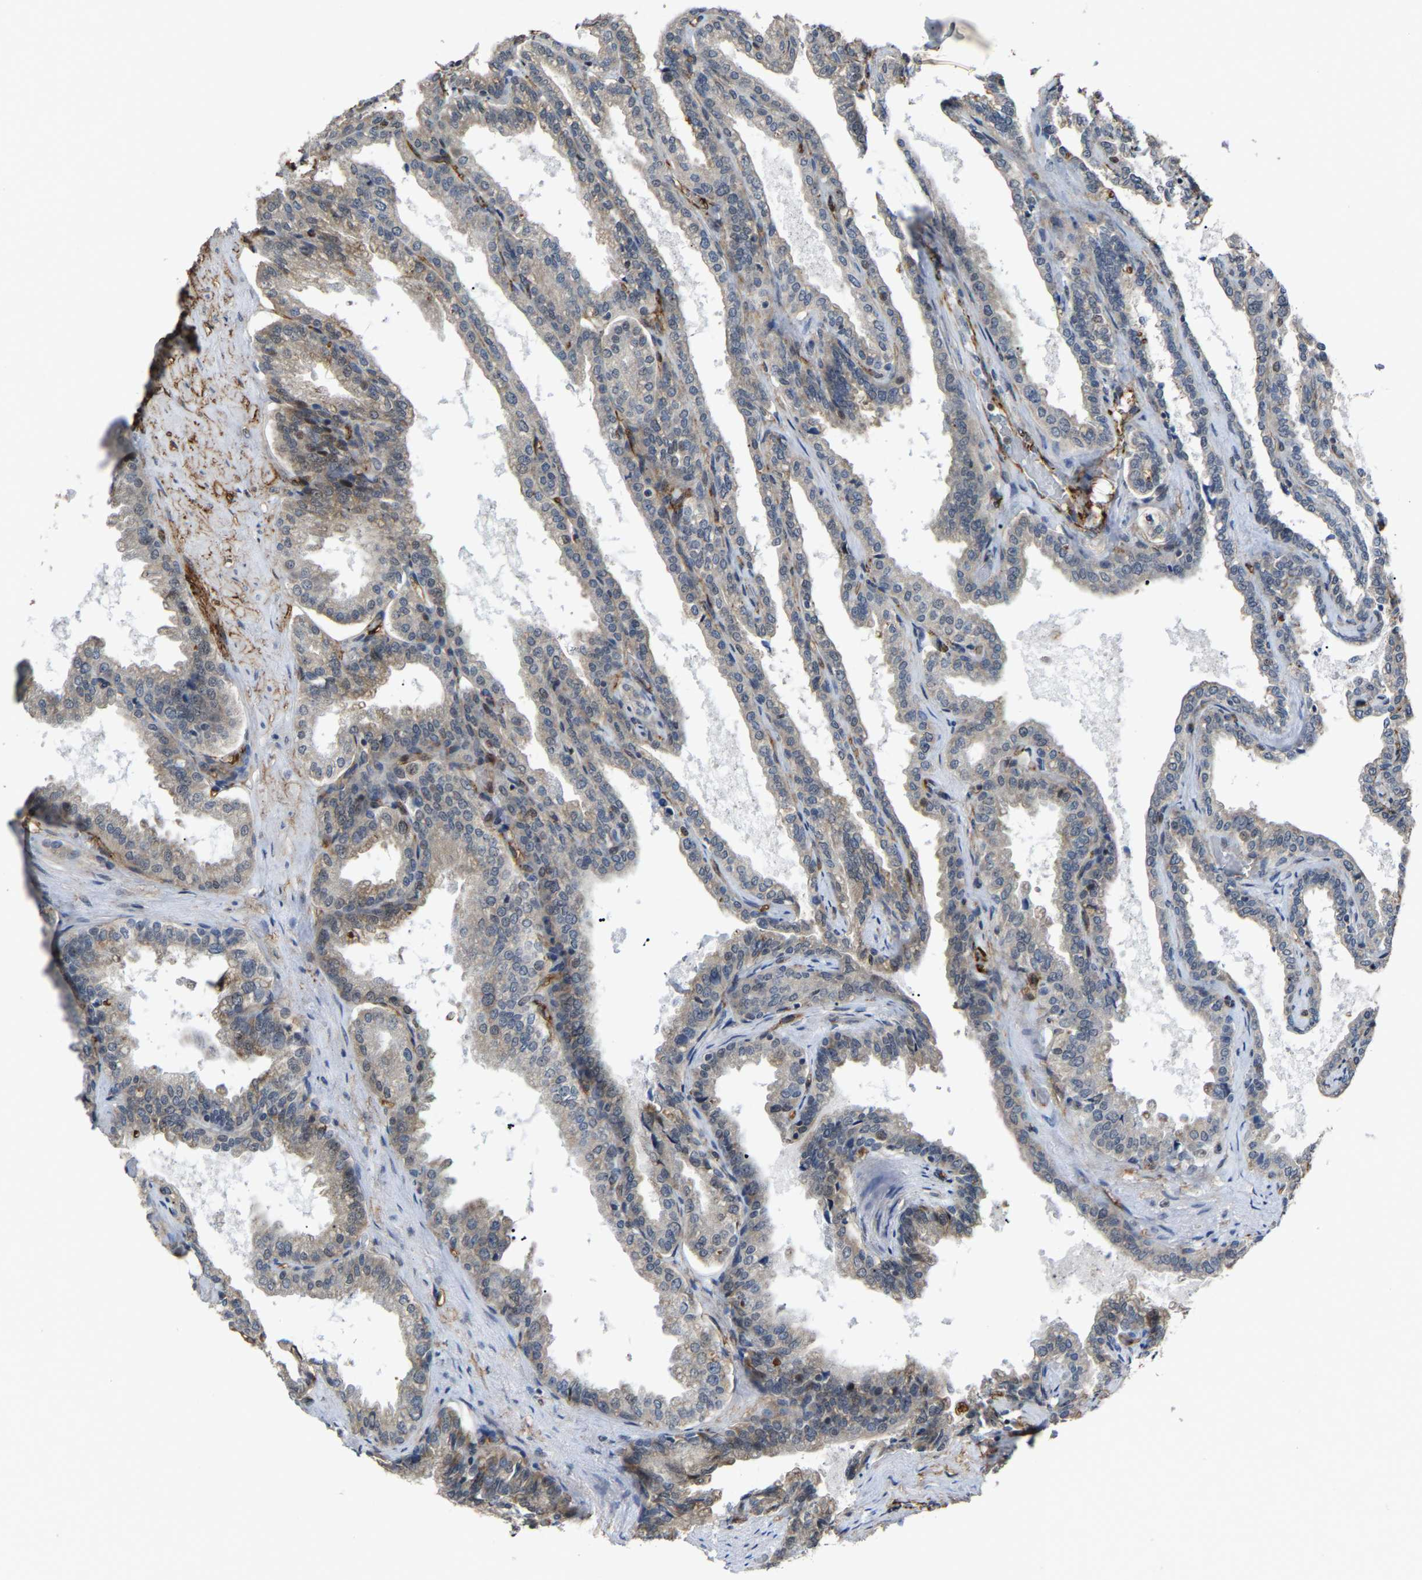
{"staining": {"intensity": "moderate", "quantity": "25%-75%", "location": "nuclear"}, "tissue": "seminal vesicle", "cell_type": "Glandular cells", "image_type": "normal", "snomed": [{"axis": "morphology", "description": "Normal tissue, NOS"}, {"axis": "topography", "description": "Seminal veicle"}], "caption": "Seminal vesicle stained with a brown dye shows moderate nuclear positive positivity in about 25%-75% of glandular cells.", "gene": "DDX5", "patient": {"sex": "male", "age": 46}}